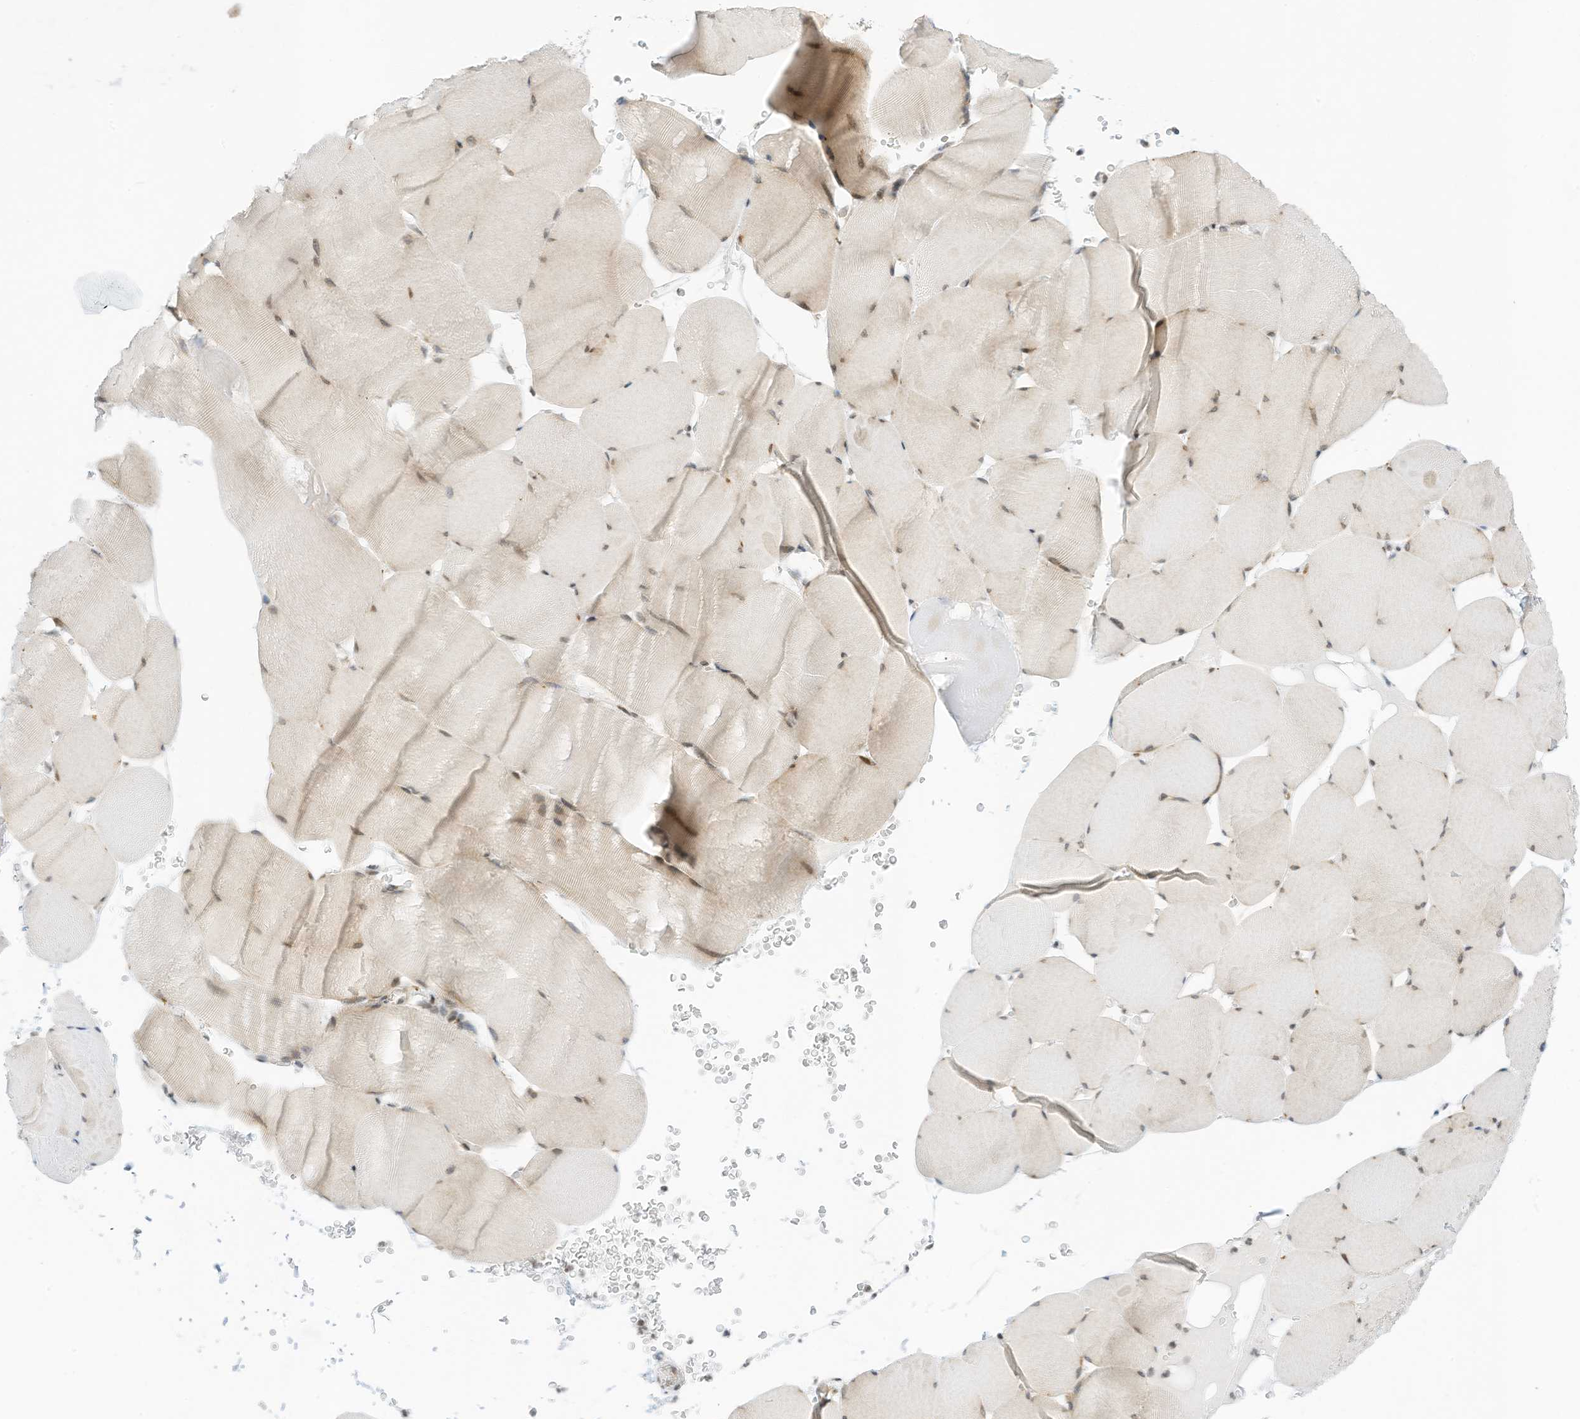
{"staining": {"intensity": "weak", "quantity": "<25%", "location": "cytoplasmic/membranous"}, "tissue": "skeletal muscle", "cell_type": "Myocytes", "image_type": "normal", "snomed": [{"axis": "morphology", "description": "Normal tissue, NOS"}, {"axis": "topography", "description": "Skeletal muscle"}], "caption": "Myocytes show no significant expression in unremarkable skeletal muscle. (DAB (3,3'-diaminobenzidine) immunohistochemistry (IHC) visualized using brightfield microscopy, high magnification).", "gene": "EDF1", "patient": {"sex": "male", "age": 62}}